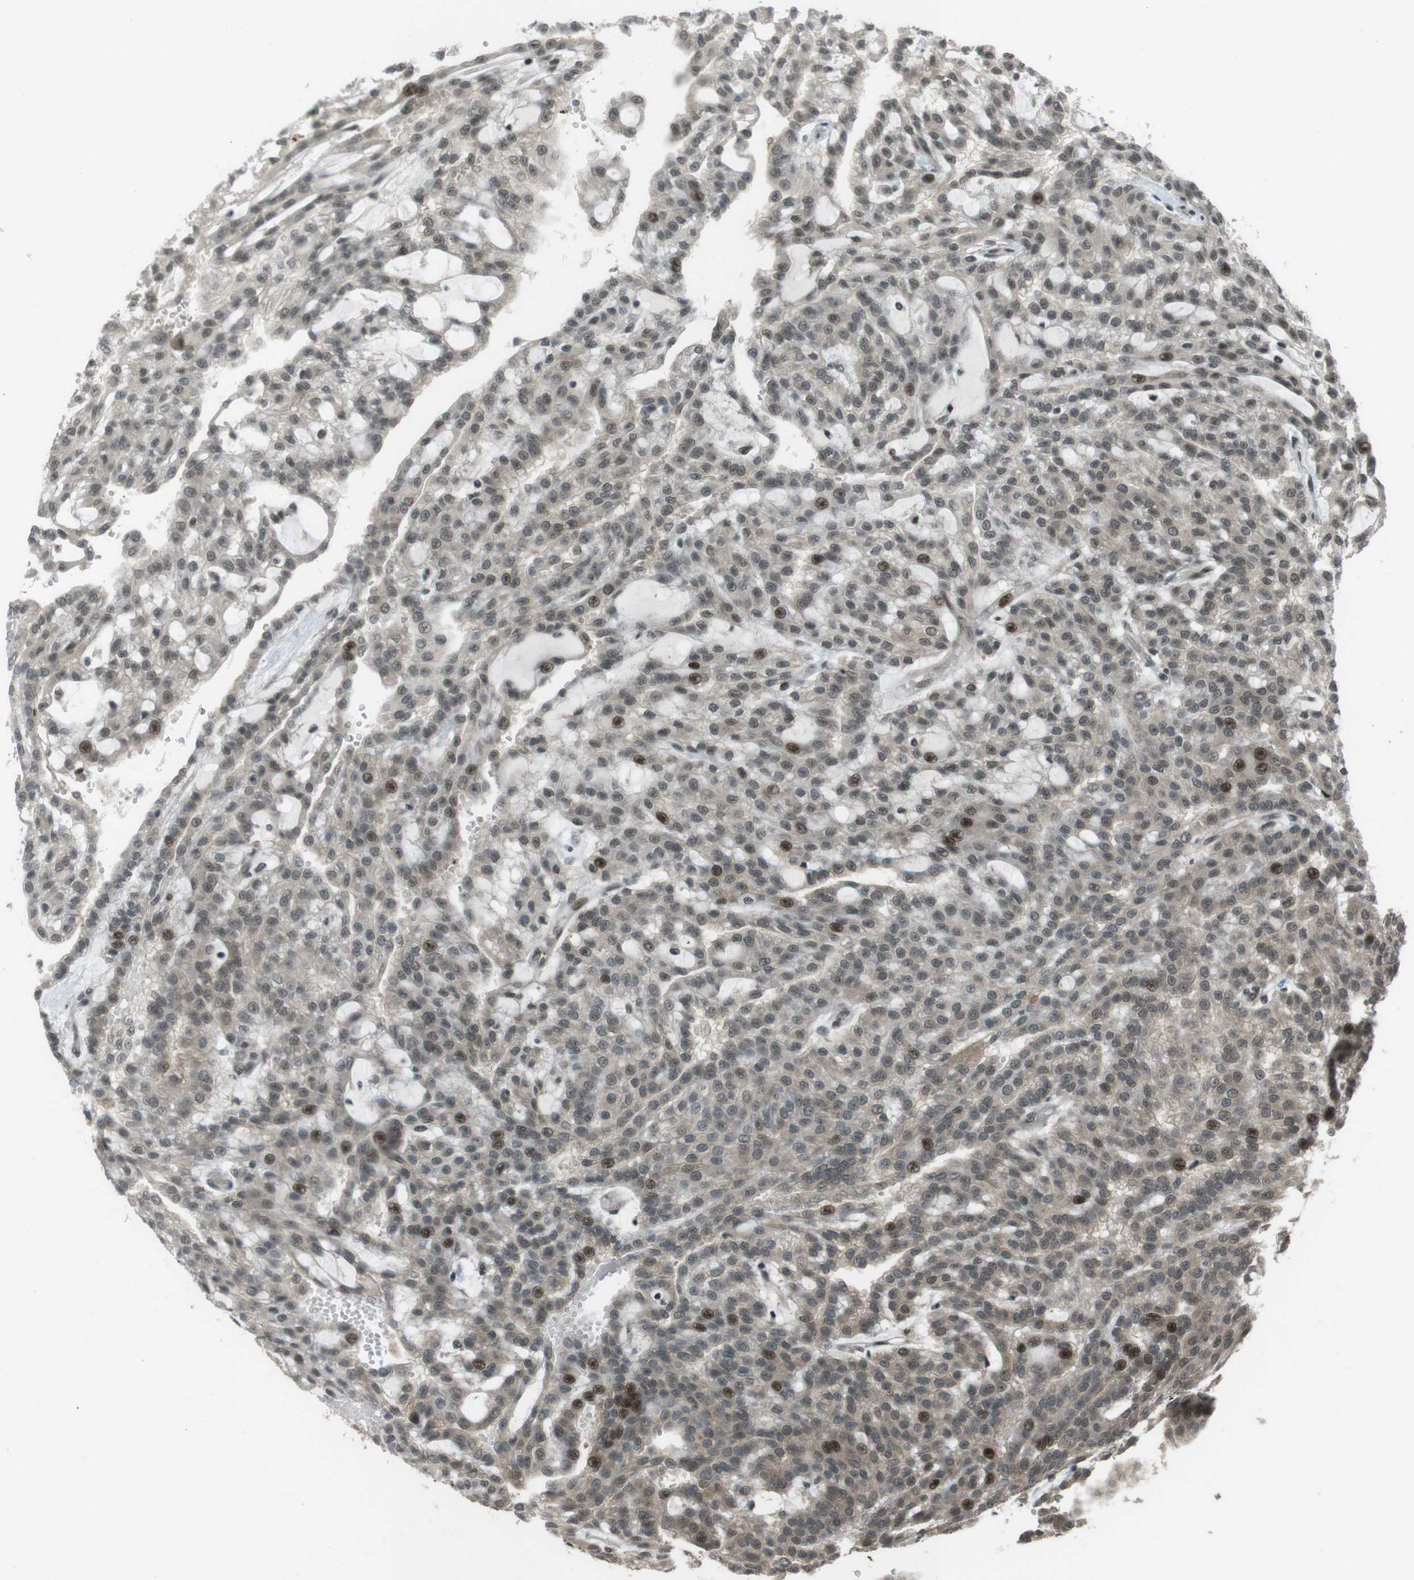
{"staining": {"intensity": "moderate", "quantity": "<25%", "location": "cytoplasmic/membranous,nuclear"}, "tissue": "renal cancer", "cell_type": "Tumor cells", "image_type": "cancer", "snomed": [{"axis": "morphology", "description": "Adenocarcinoma, NOS"}, {"axis": "topography", "description": "Kidney"}], "caption": "IHC (DAB (3,3'-diaminobenzidine)) staining of human renal cancer demonstrates moderate cytoplasmic/membranous and nuclear protein positivity in approximately <25% of tumor cells.", "gene": "SLITRK5", "patient": {"sex": "male", "age": 63}}